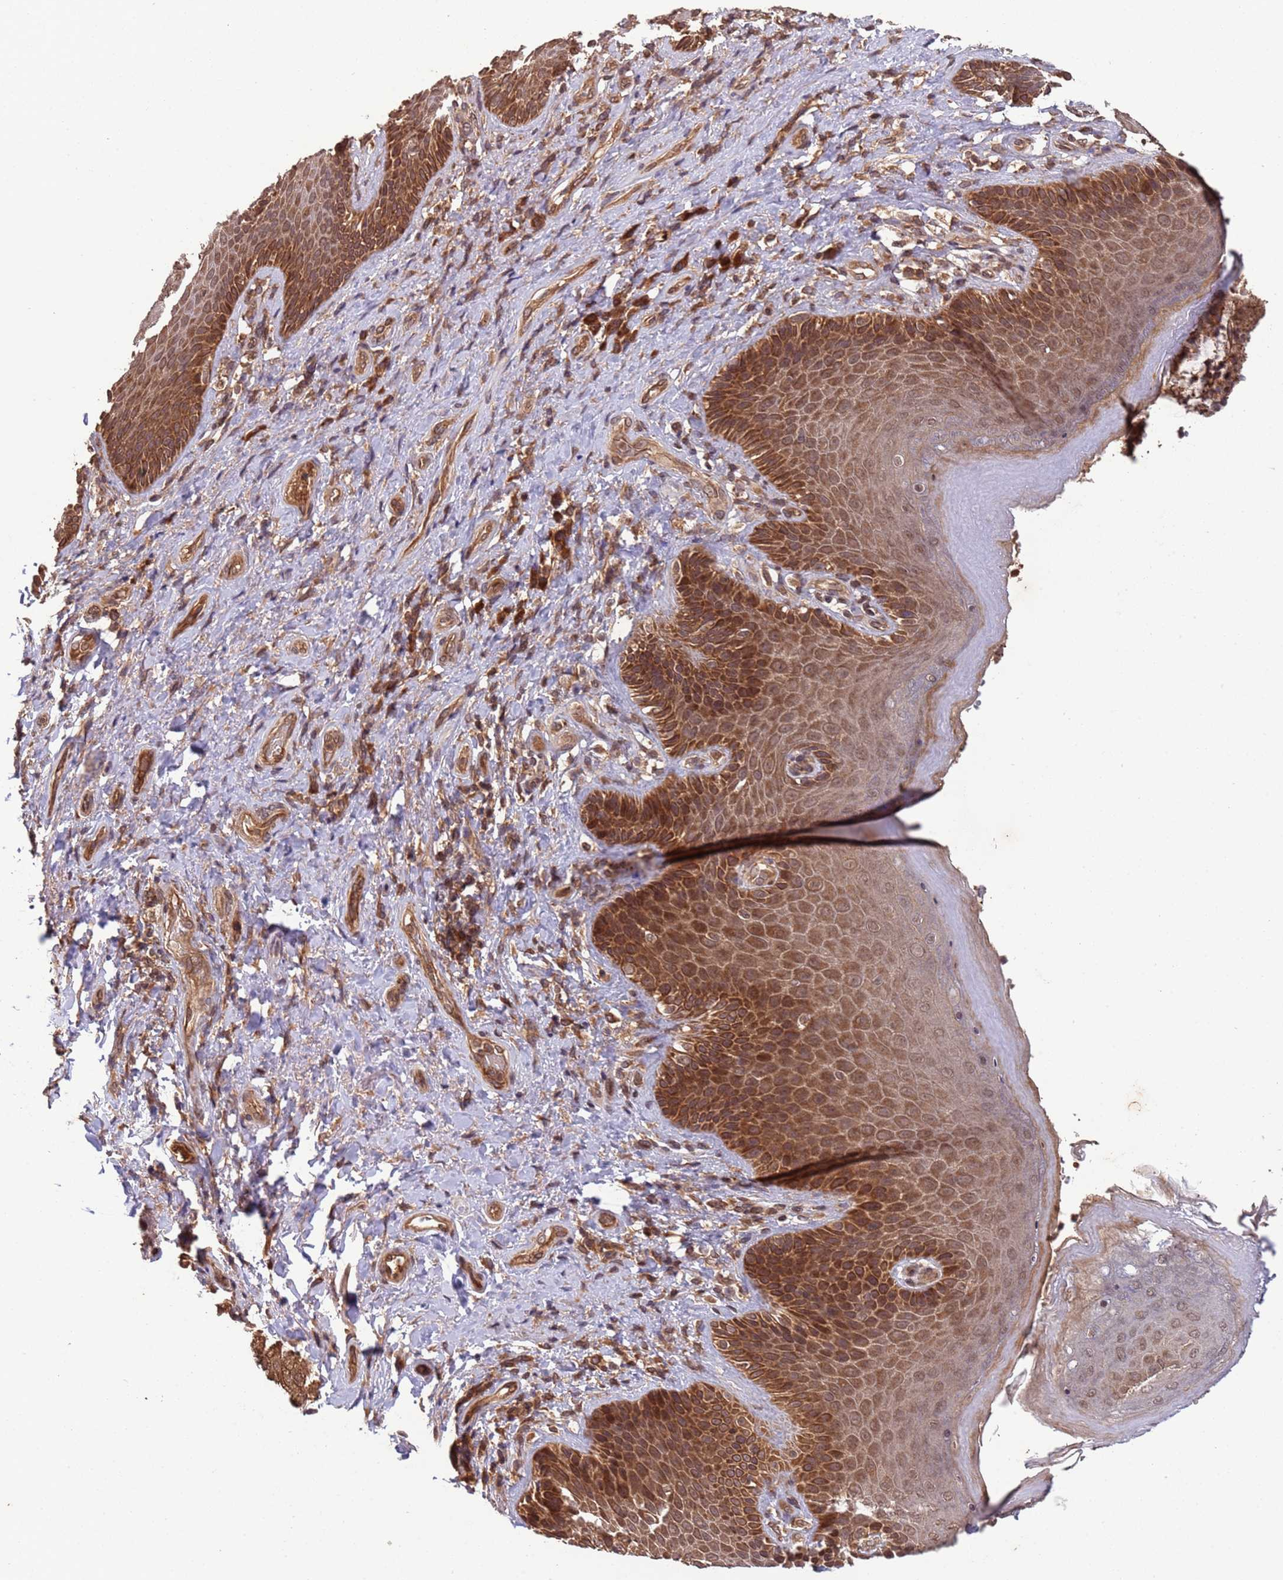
{"staining": {"intensity": "strong", "quantity": "25%-75%", "location": "cytoplasmic/membranous"}, "tissue": "skin", "cell_type": "Epidermal cells", "image_type": "normal", "snomed": [{"axis": "morphology", "description": "Normal tissue, NOS"}, {"axis": "topography", "description": "Anal"}], "caption": "Human skin stained for a protein (brown) reveals strong cytoplasmic/membranous positive positivity in approximately 25%-75% of epidermal cells.", "gene": "ERI1", "patient": {"sex": "female", "age": 89}}